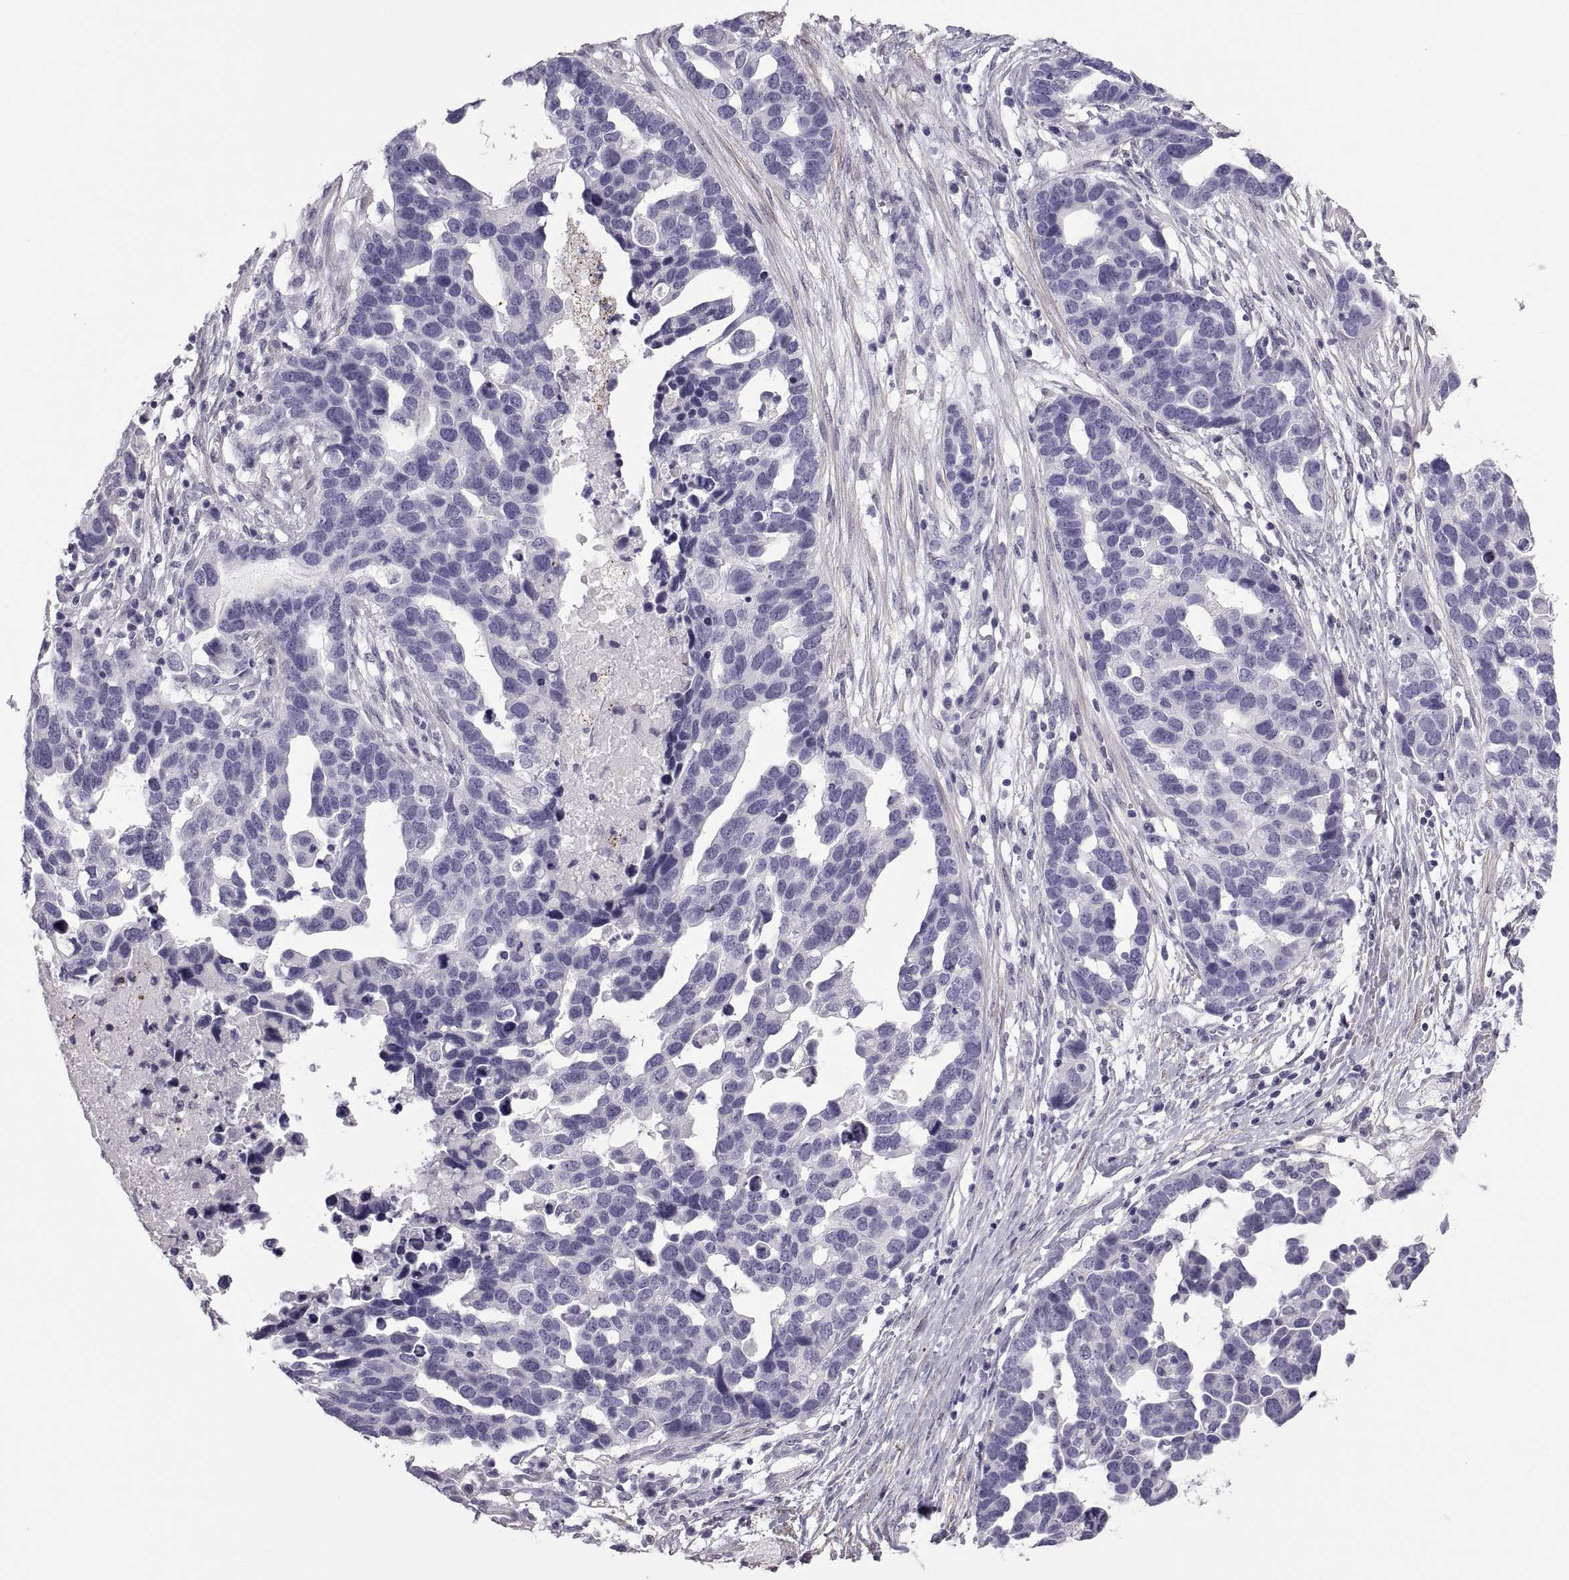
{"staining": {"intensity": "negative", "quantity": "none", "location": "none"}, "tissue": "ovarian cancer", "cell_type": "Tumor cells", "image_type": "cancer", "snomed": [{"axis": "morphology", "description": "Cystadenocarcinoma, serous, NOS"}, {"axis": "topography", "description": "Ovary"}], "caption": "Immunohistochemical staining of ovarian cancer displays no significant positivity in tumor cells. The staining is performed using DAB brown chromogen with nuclei counter-stained in using hematoxylin.", "gene": "MAGEB1", "patient": {"sex": "female", "age": 54}}